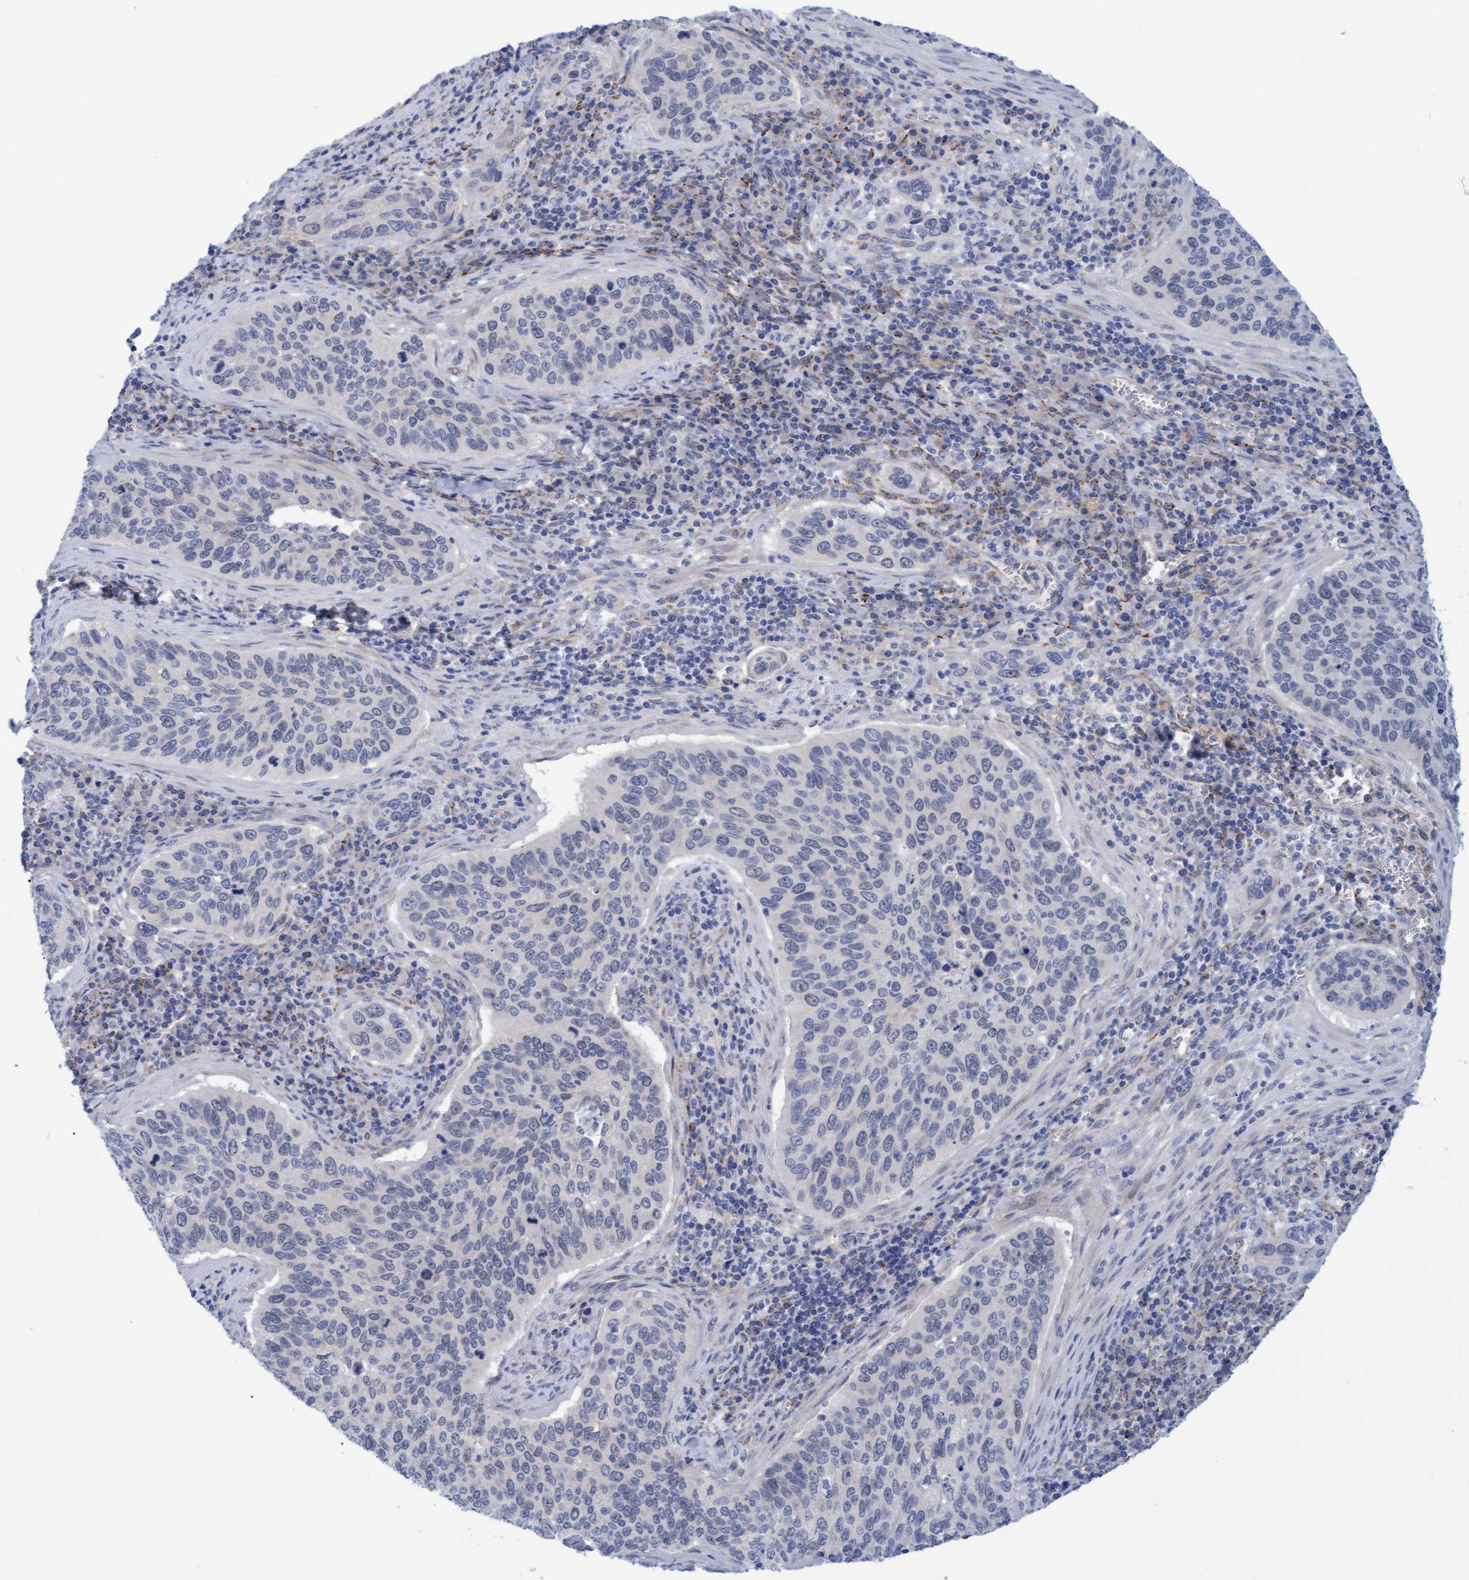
{"staining": {"intensity": "negative", "quantity": "none", "location": "none"}, "tissue": "cervical cancer", "cell_type": "Tumor cells", "image_type": "cancer", "snomed": [{"axis": "morphology", "description": "Squamous cell carcinoma, NOS"}, {"axis": "topography", "description": "Cervix"}], "caption": "High magnification brightfield microscopy of cervical cancer stained with DAB (brown) and counterstained with hematoxylin (blue): tumor cells show no significant expression. (Immunohistochemistry (ihc), brightfield microscopy, high magnification).", "gene": "STXBP1", "patient": {"sex": "female", "age": 53}}